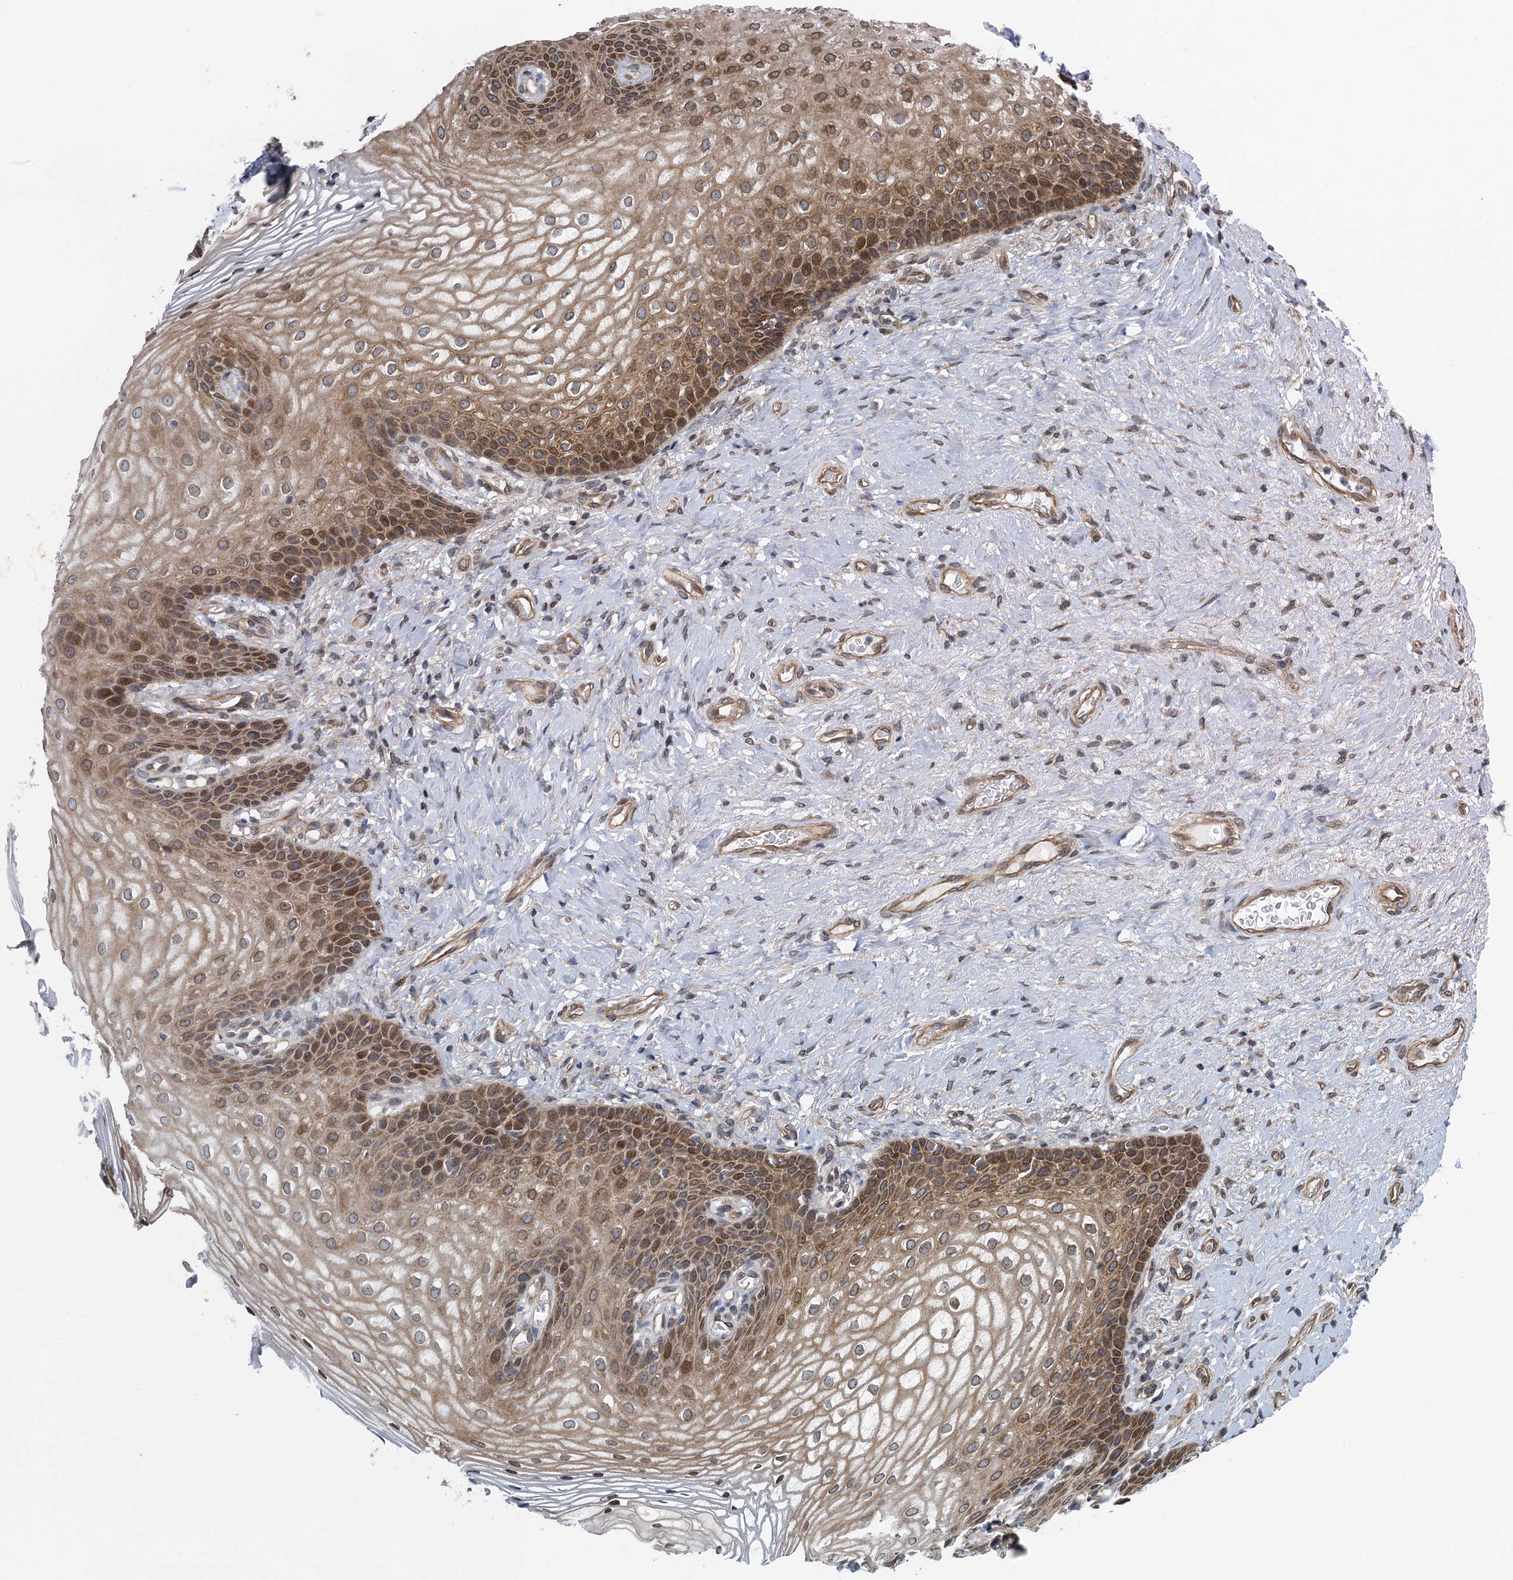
{"staining": {"intensity": "moderate", "quantity": ">75%", "location": "cytoplasmic/membranous,nuclear"}, "tissue": "vagina", "cell_type": "Squamous epithelial cells", "image_type": "normal", "snomed": [{"axis": "morphology", "description": "Normal tissue, NOS"}, {"axis": "topography", "description": "Vagina"}], "caption": "Approximately >75% of squamous epithelial cells in benign vagina show moderate cytoplasmic/membranous,nuclear protein positivity as visualized by brown immunohistochemical staining.", "gene": "CCDC34", "patient": {"sex": "female", "age": 60}}